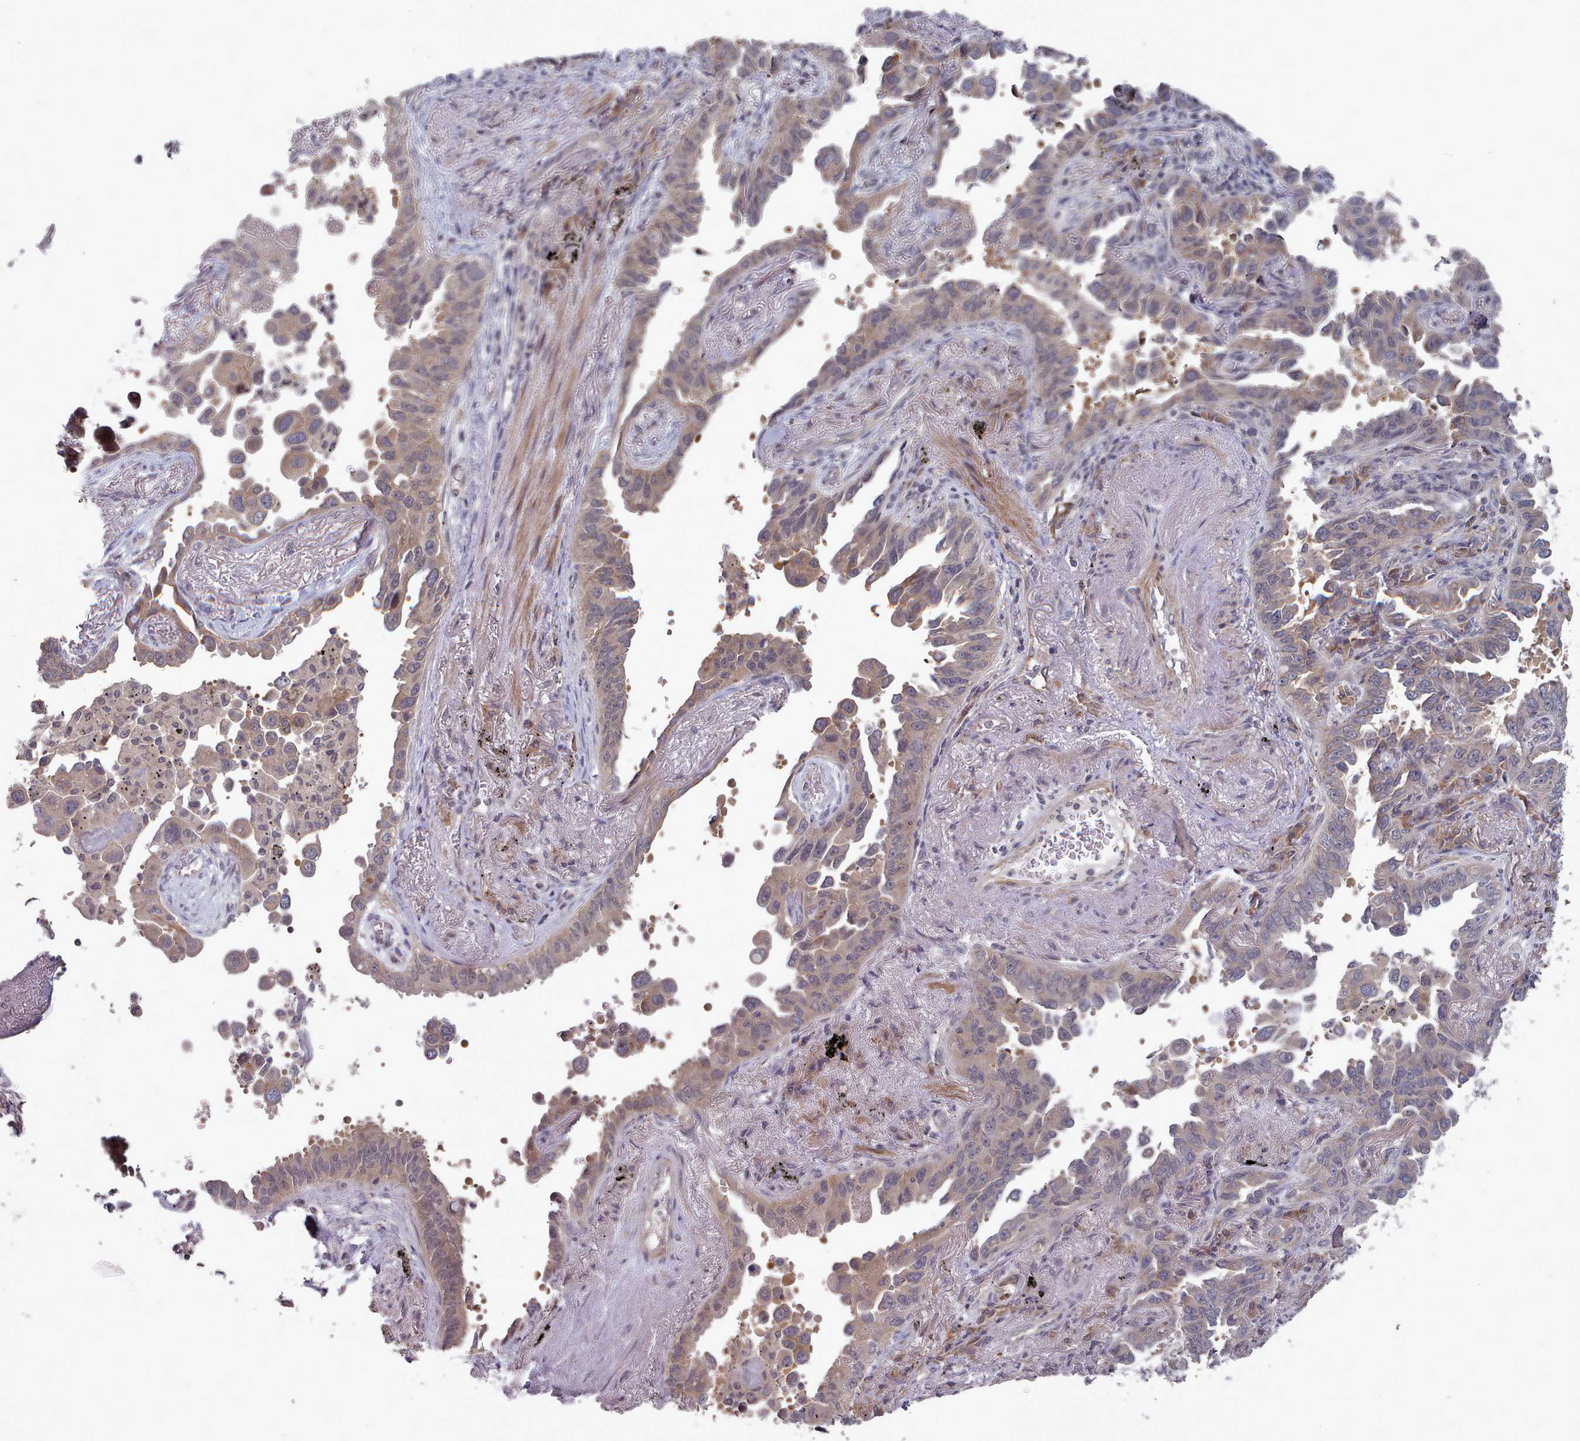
{"staining": {"intensity": "weak", "quantity": "25%-75%", "location": "cytoplasmic/membranous"}, "tissue": "lung cancer", "cell_type": "Tumor cells", "image_type": "cancer", "snomed": [{"axis": "morphology", "description": "Adenocarcinoma, NOS"}, {"axis": "topography", "description": "Lung"}], "caption": "This is an image of IHC staining of adenocarcinoma (lung), which shows weak expression in the cytoplasmic/membranous of tumor cells.", "gene": "HYAL3", "patient": {"sex": "male", "age": 67}}